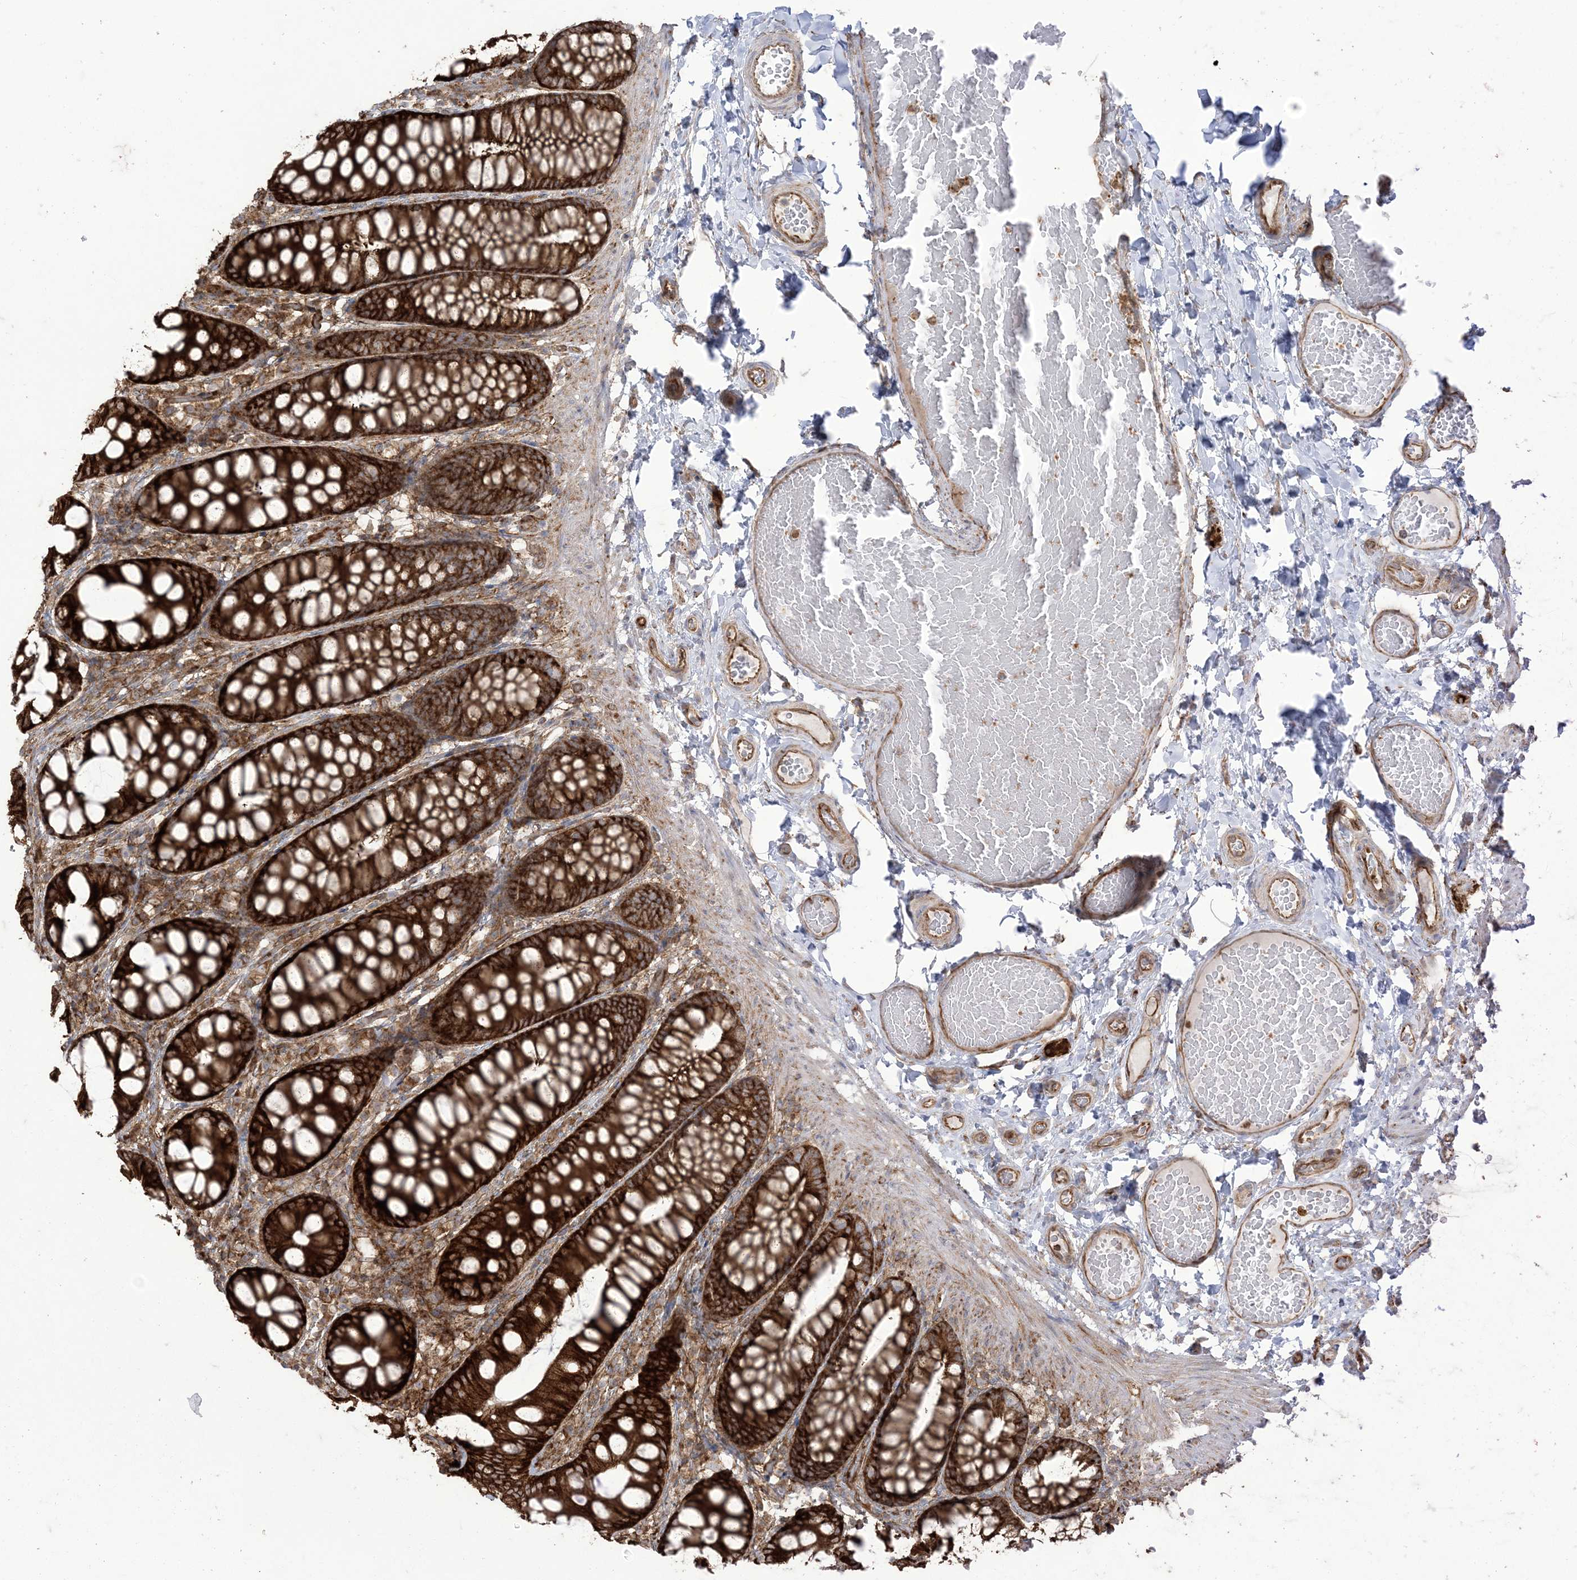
{"staining": {"intensity": "moderate", "quantity": ">75%", "location": "cytoplasmic/membranous"}, "tissue": "colon", "cell_type": "Endothelial cells", "image_type": "normal", "snomed": [{"axis": "morphology", "description": "Normal tissue, NOS"}, {"axis": "topography", "description": "Colon"}], "caption": "Immunohistochemical staining of normal human colon reveals moderate cytoplasmic/membranous protein staining in about >75% of endothelial cells. (DAB (3,3'-diaminobenzidine) IHC with brightfield microscopy, high magnification).", "gene": "DERL3", "patient": {"sex": "male", "age": 47}}